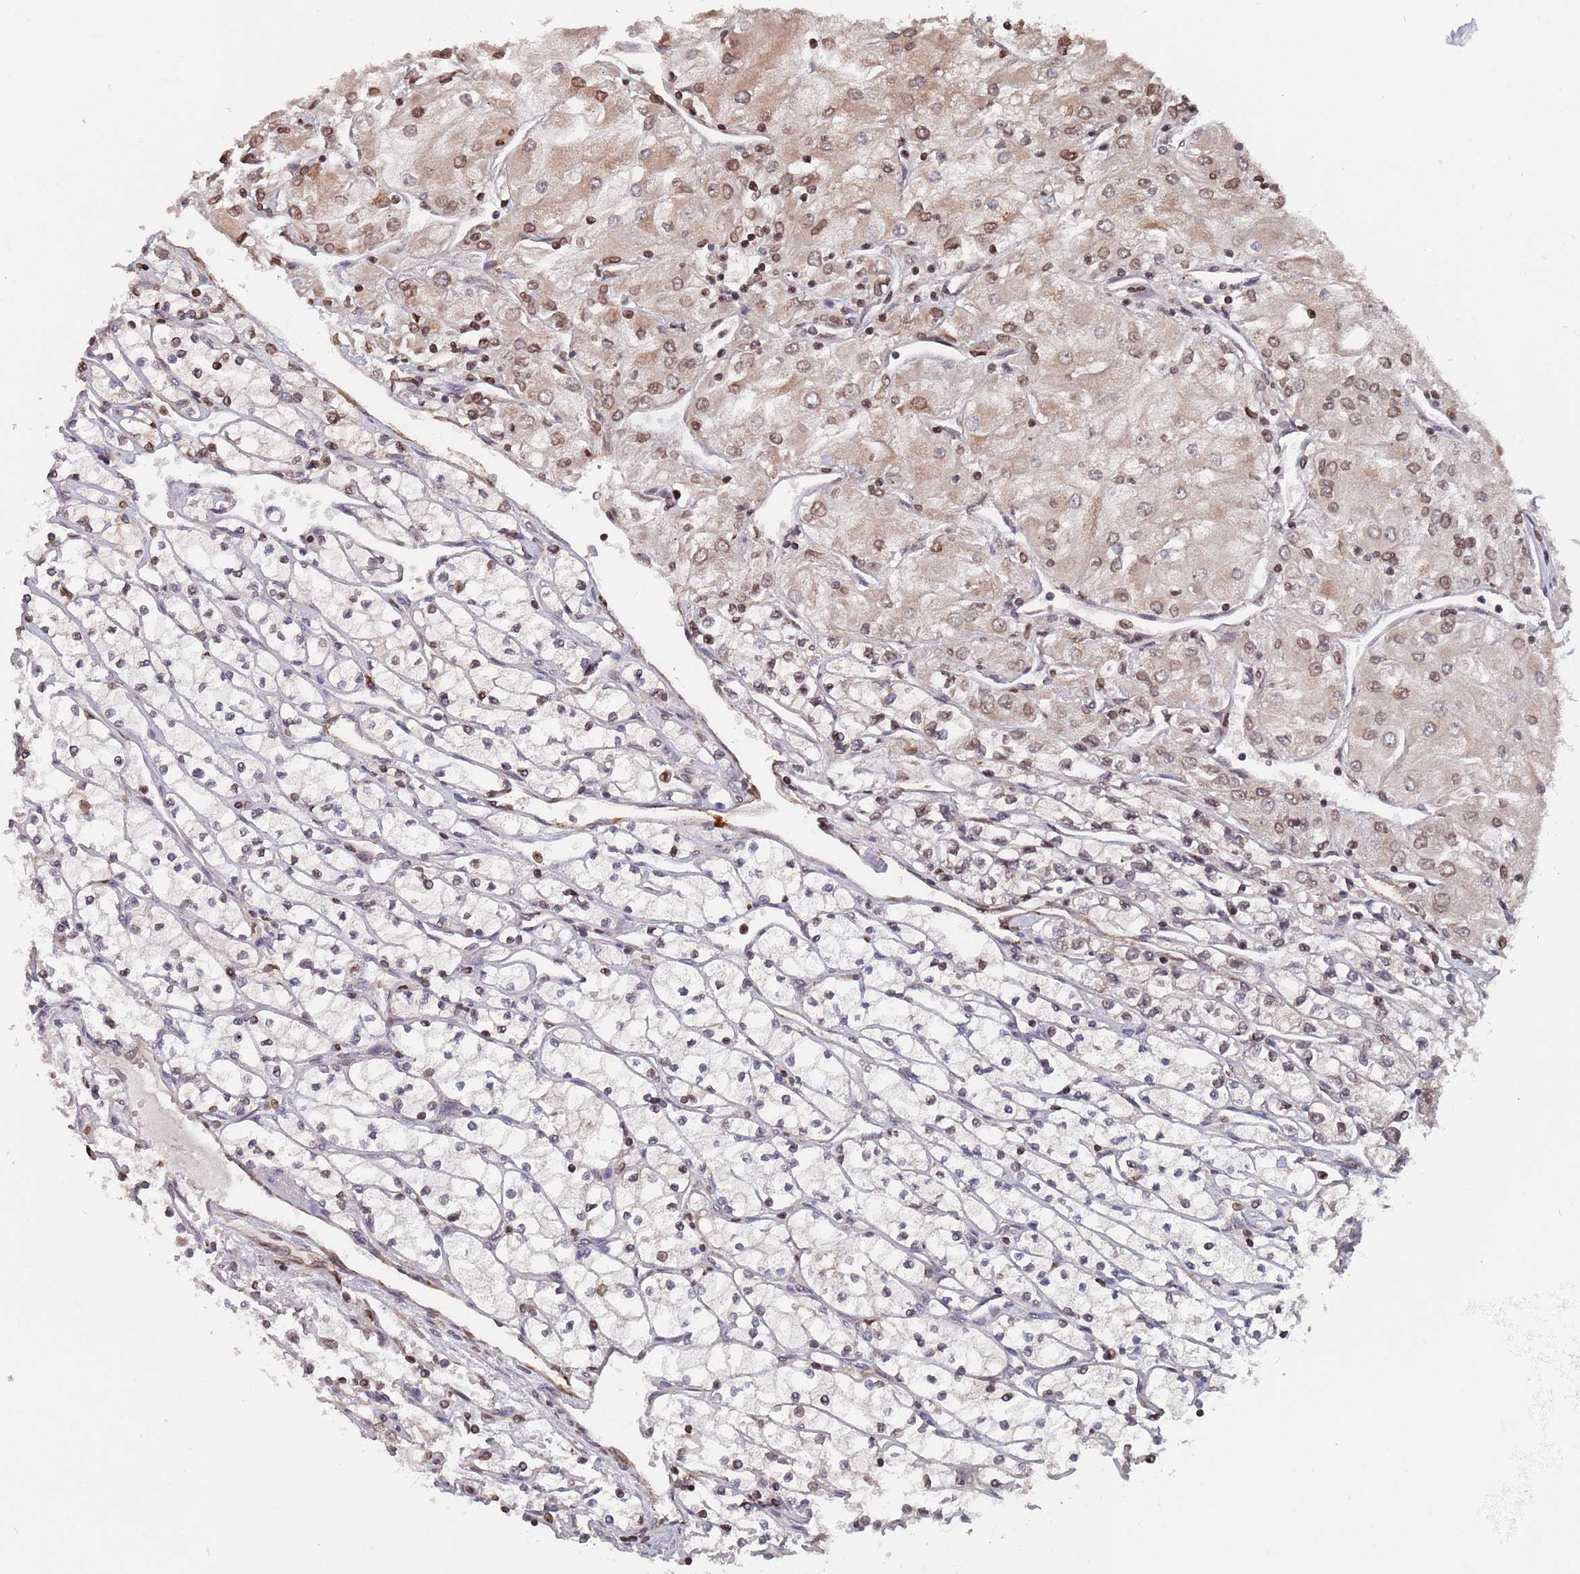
{"staining": {"intensity": "moderate", "quantity": "<25%", "location": "cytoplasmic/membranous,nuclear"}, "tissue": "renal cancer", "cell_type": "Tumor cells", "image_type": "cancer", "snomed": [{"axis": "morphology", "description": "Adenocarcinoma, NOS"}, {"axis": "topography", "description": "Kidney"}], "caption": "Moderate cytoplasmic/membranous and nuclear protein staining is appreciated in approximately <25% of tumor cells in adenocarcinoma (renal).", "gene": "SDHAF3", "patient": {"sex": "male", "age": 80}}